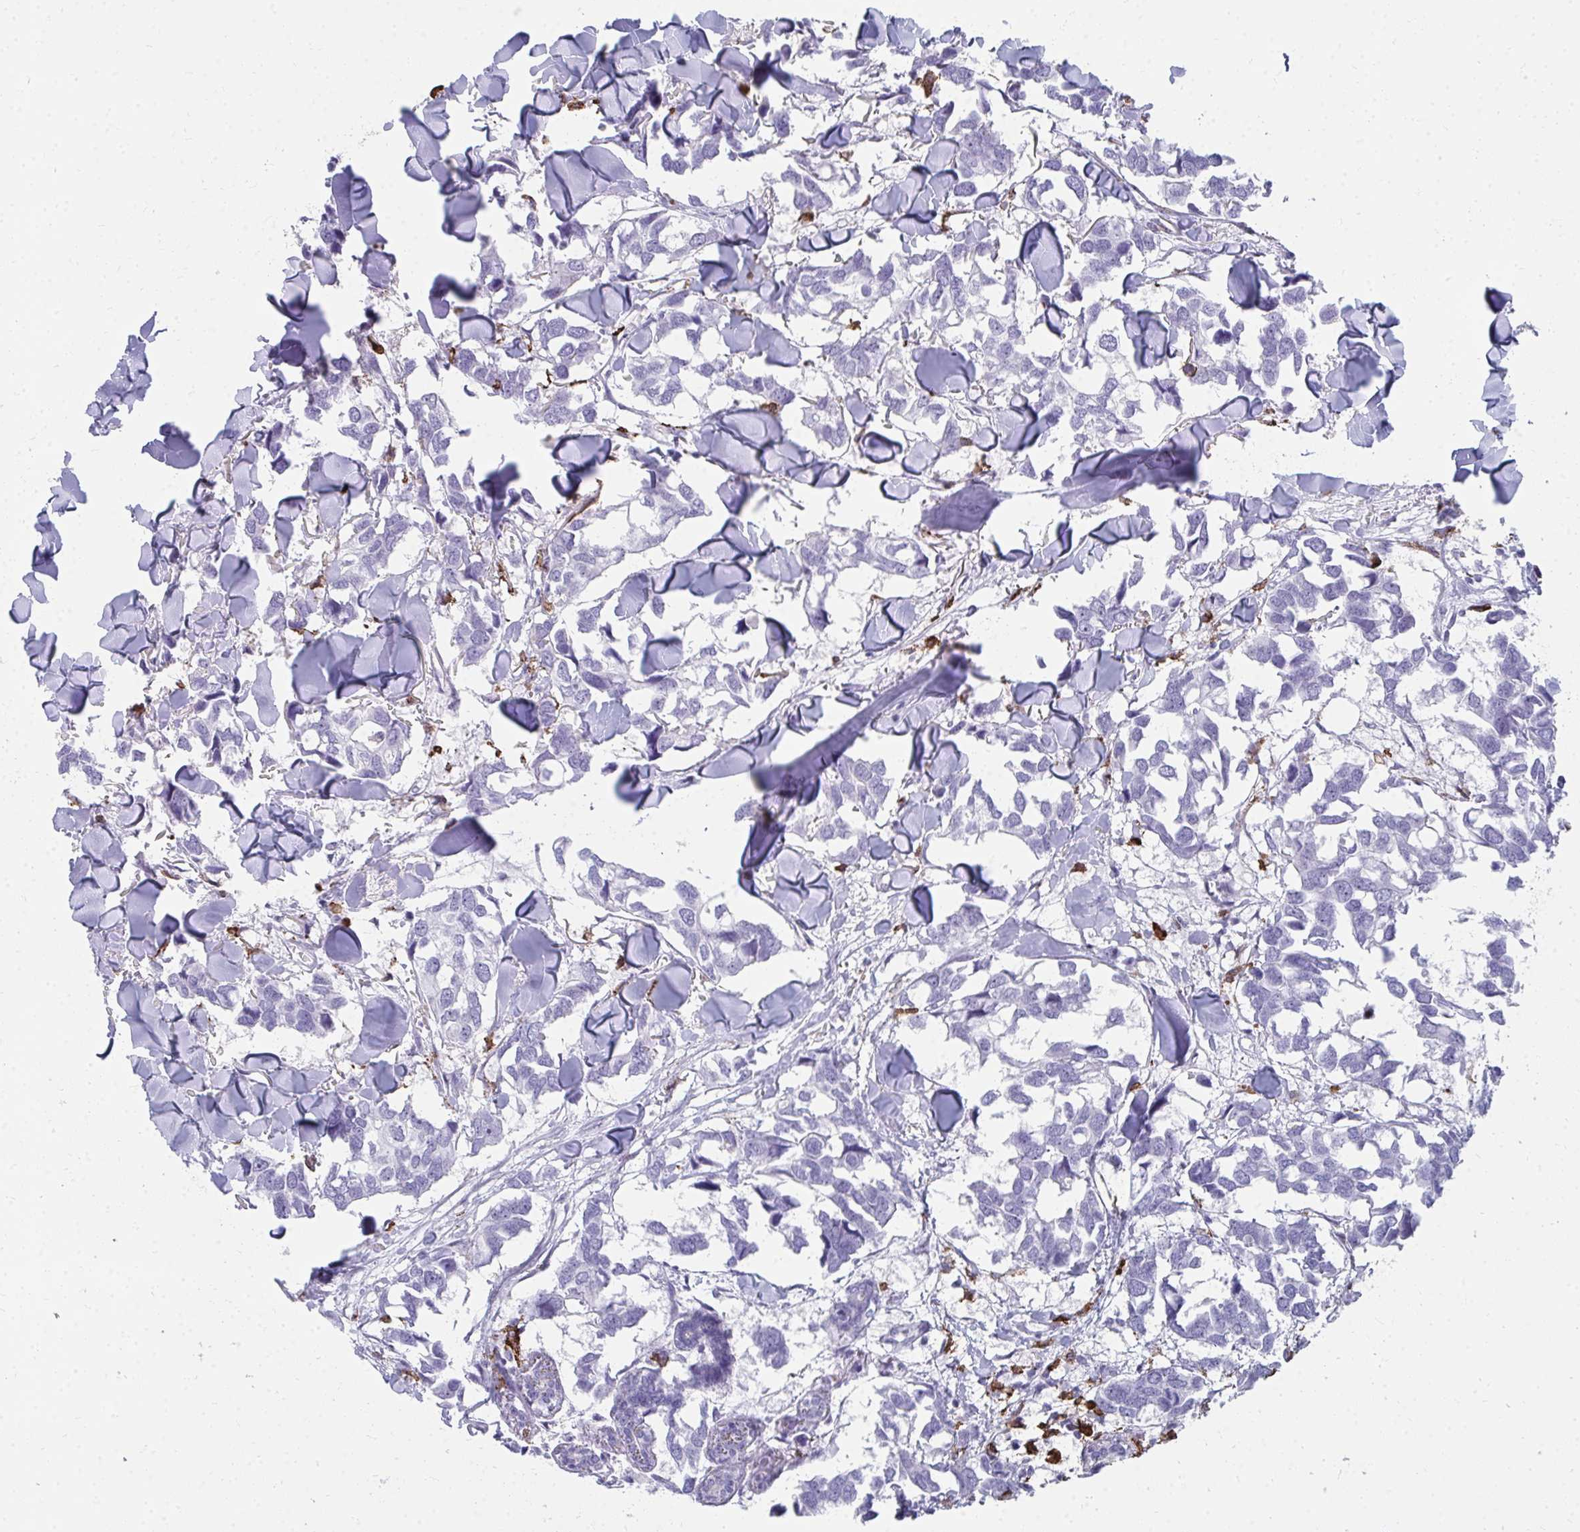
{"staining": {"intensity": "negative", "quantity": "none", "location": "none"}, "tissue": "breast cancer", "cell_type": "Tumor cells", "image_type": "cancer", "snomed": [{"axis": "morphology", "description": "Duct carcinoma"}, {"axis": "topography", "description": "Breast"}], "caption": "IHC image of breast cancer stained for a protein (brown), which reveals no staining in tumor cells. (Brightfield microscopy of DAB immunohistochemistry at high magnification).", "gene": "CD163", "patient": {"sex": "female", "age": 83}}